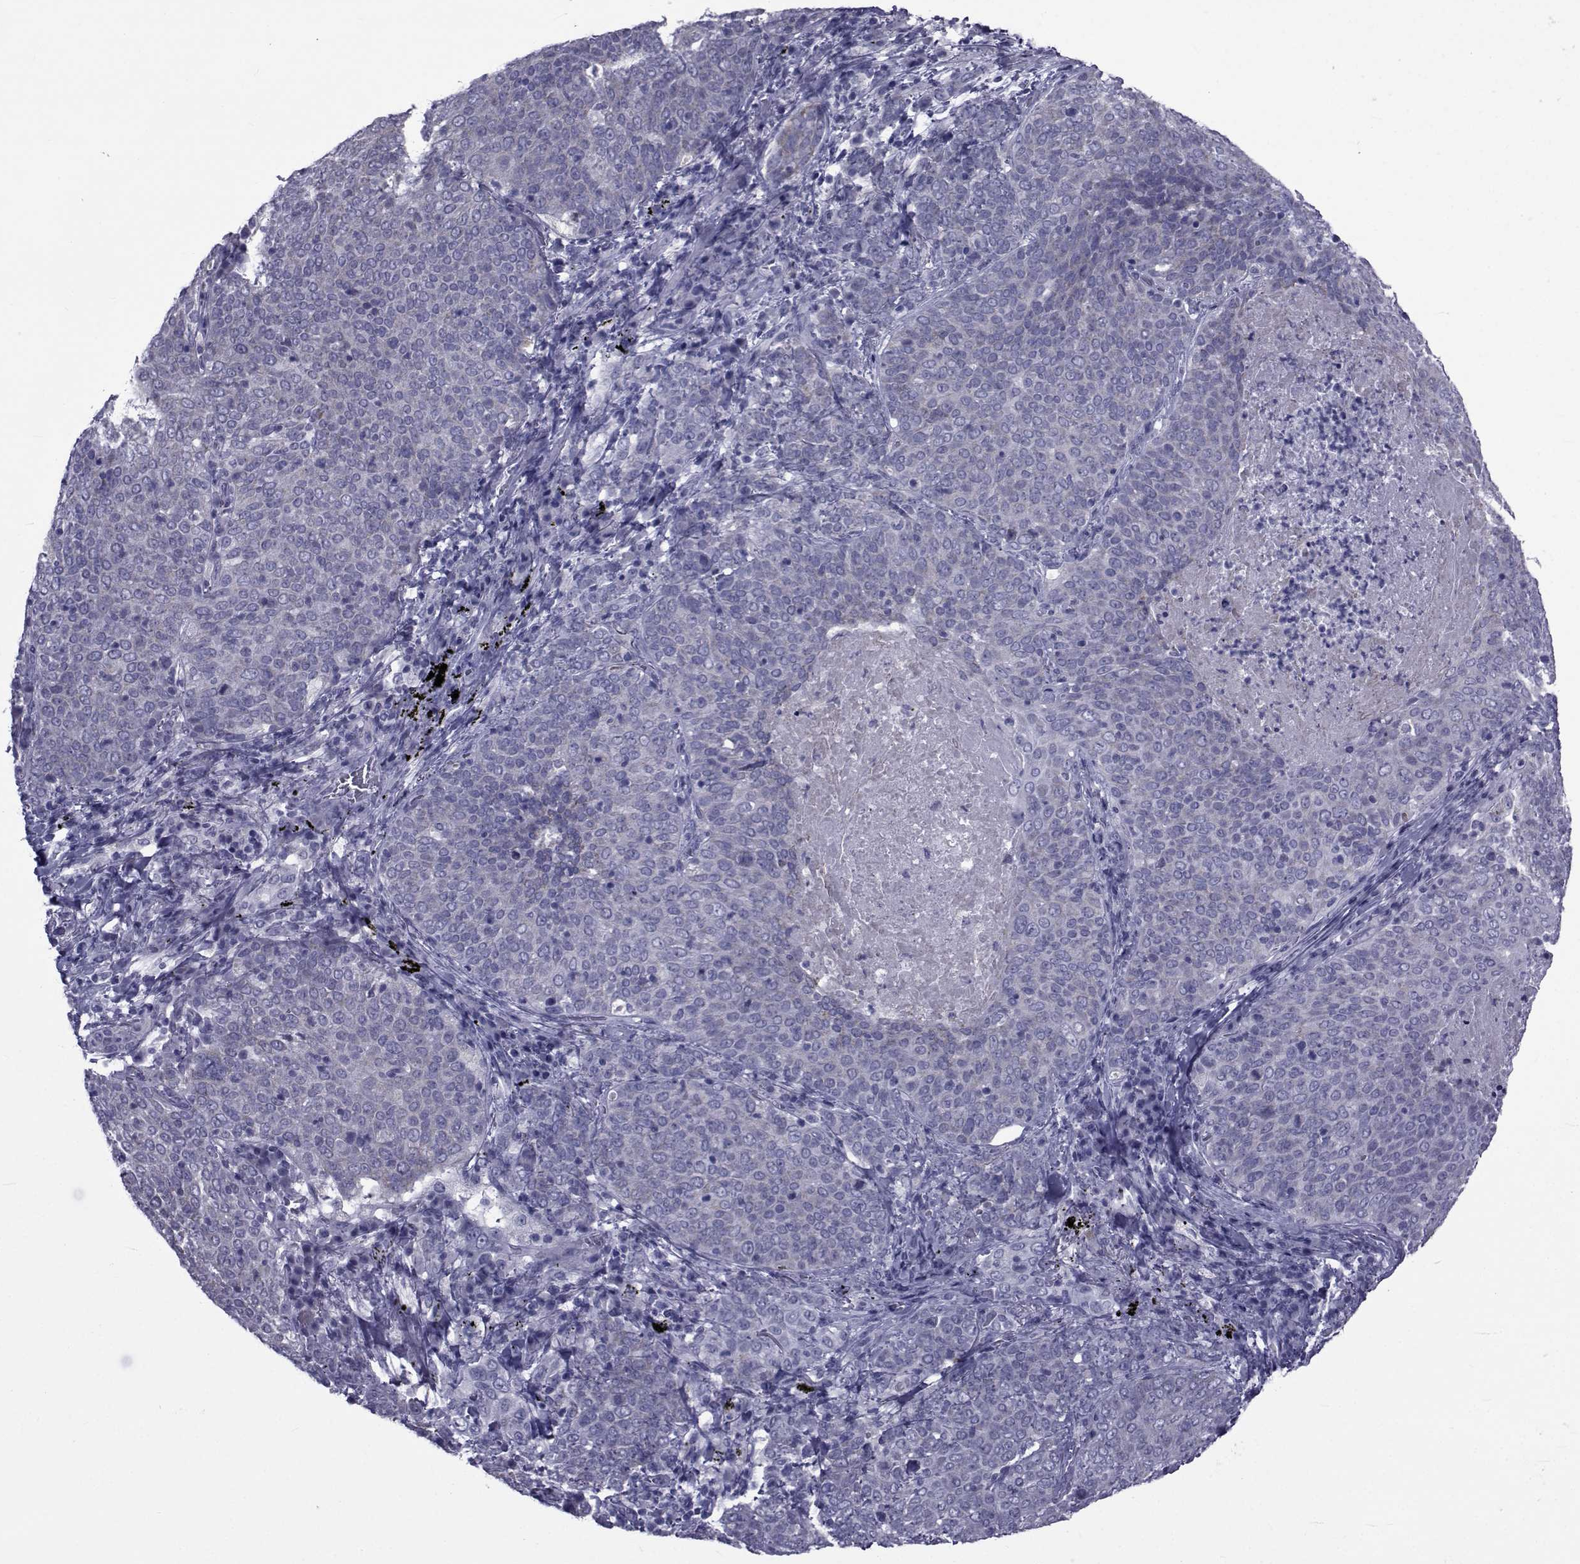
{"staining": {"intensity": "negative", "quantity": "none", "location": "none"}, "tissue": "lung cancer", "cell_type": "Tumor cells", "image_type": "cancer", "snomed": [{"axis": "morphology", "description": "Squamous cell carcinoma, NOS"}, {"axis": "topography", "description": "Lung"}], "caption": "DAB (3,3'-diaminobenzidine) immunohistochemical staining of human lung cancer (squamous cell carcinoma) reveals no significant expression in tumor cells.", "gene": "GKAP1", "patient": {"sex": "male", "age": 82}}